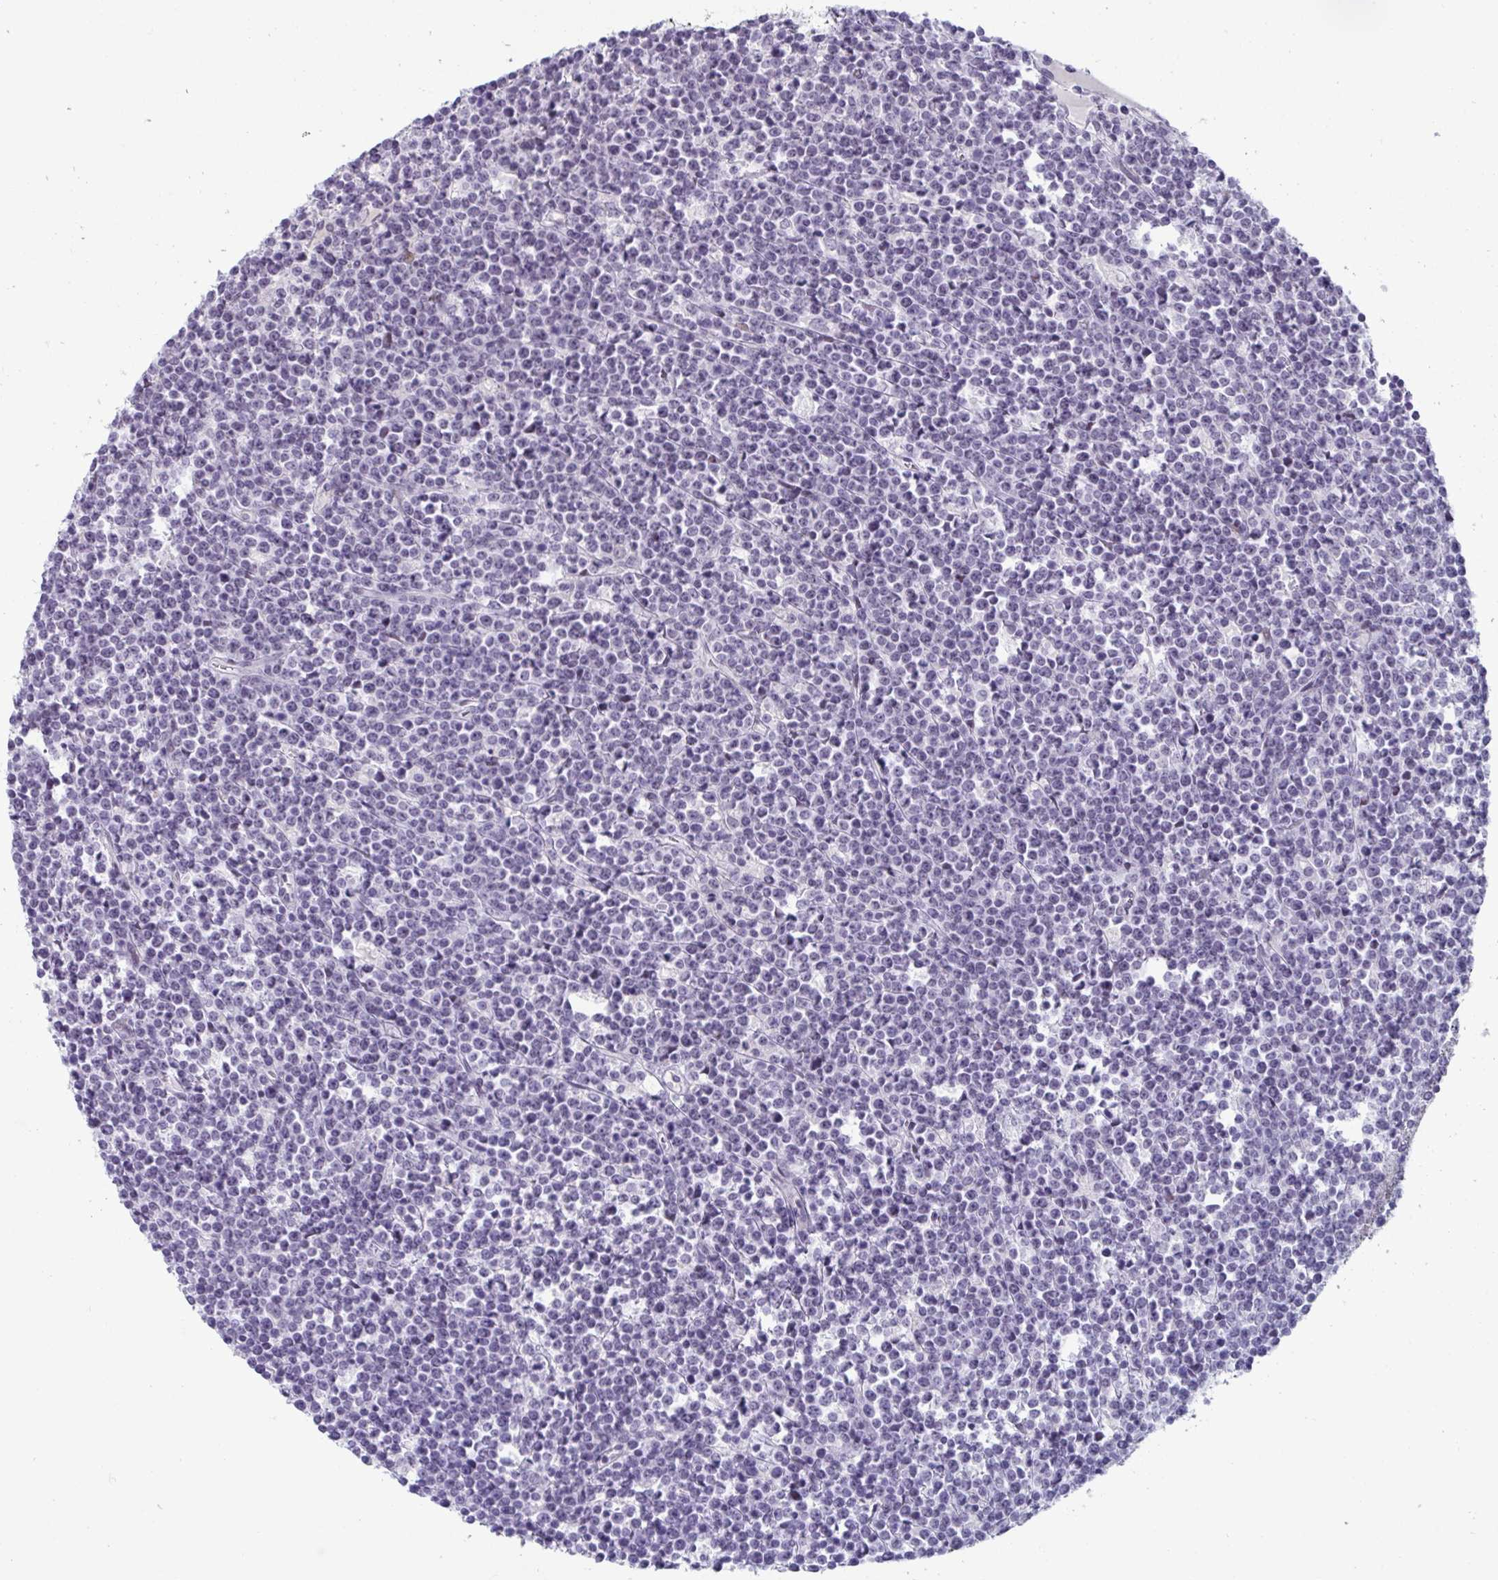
{"staining": {"intensity": "negative", "quantity": "none", "location": "none"}, "tissue": "lymphoma", "cell_type": "Tumor cells", "image_type": "cancer", "snomed": [{"axis": "morphology", "description": "Malignant lymphoma, non-Hodgkin's type, High grade"}, {"axis": "topography", "description": "Ovary"}], "caption": "There is no significant staining in tumor cells of high-grade malignant lymphoma, non-Hodgkin's type. Brightfield microscopy of immunohistochemistry stained with DAB (brown) and hematoxylin (blue), captured at high magnification.", "gene": "VSIG10L", "patient": {"sex": "female", "age": 56}}